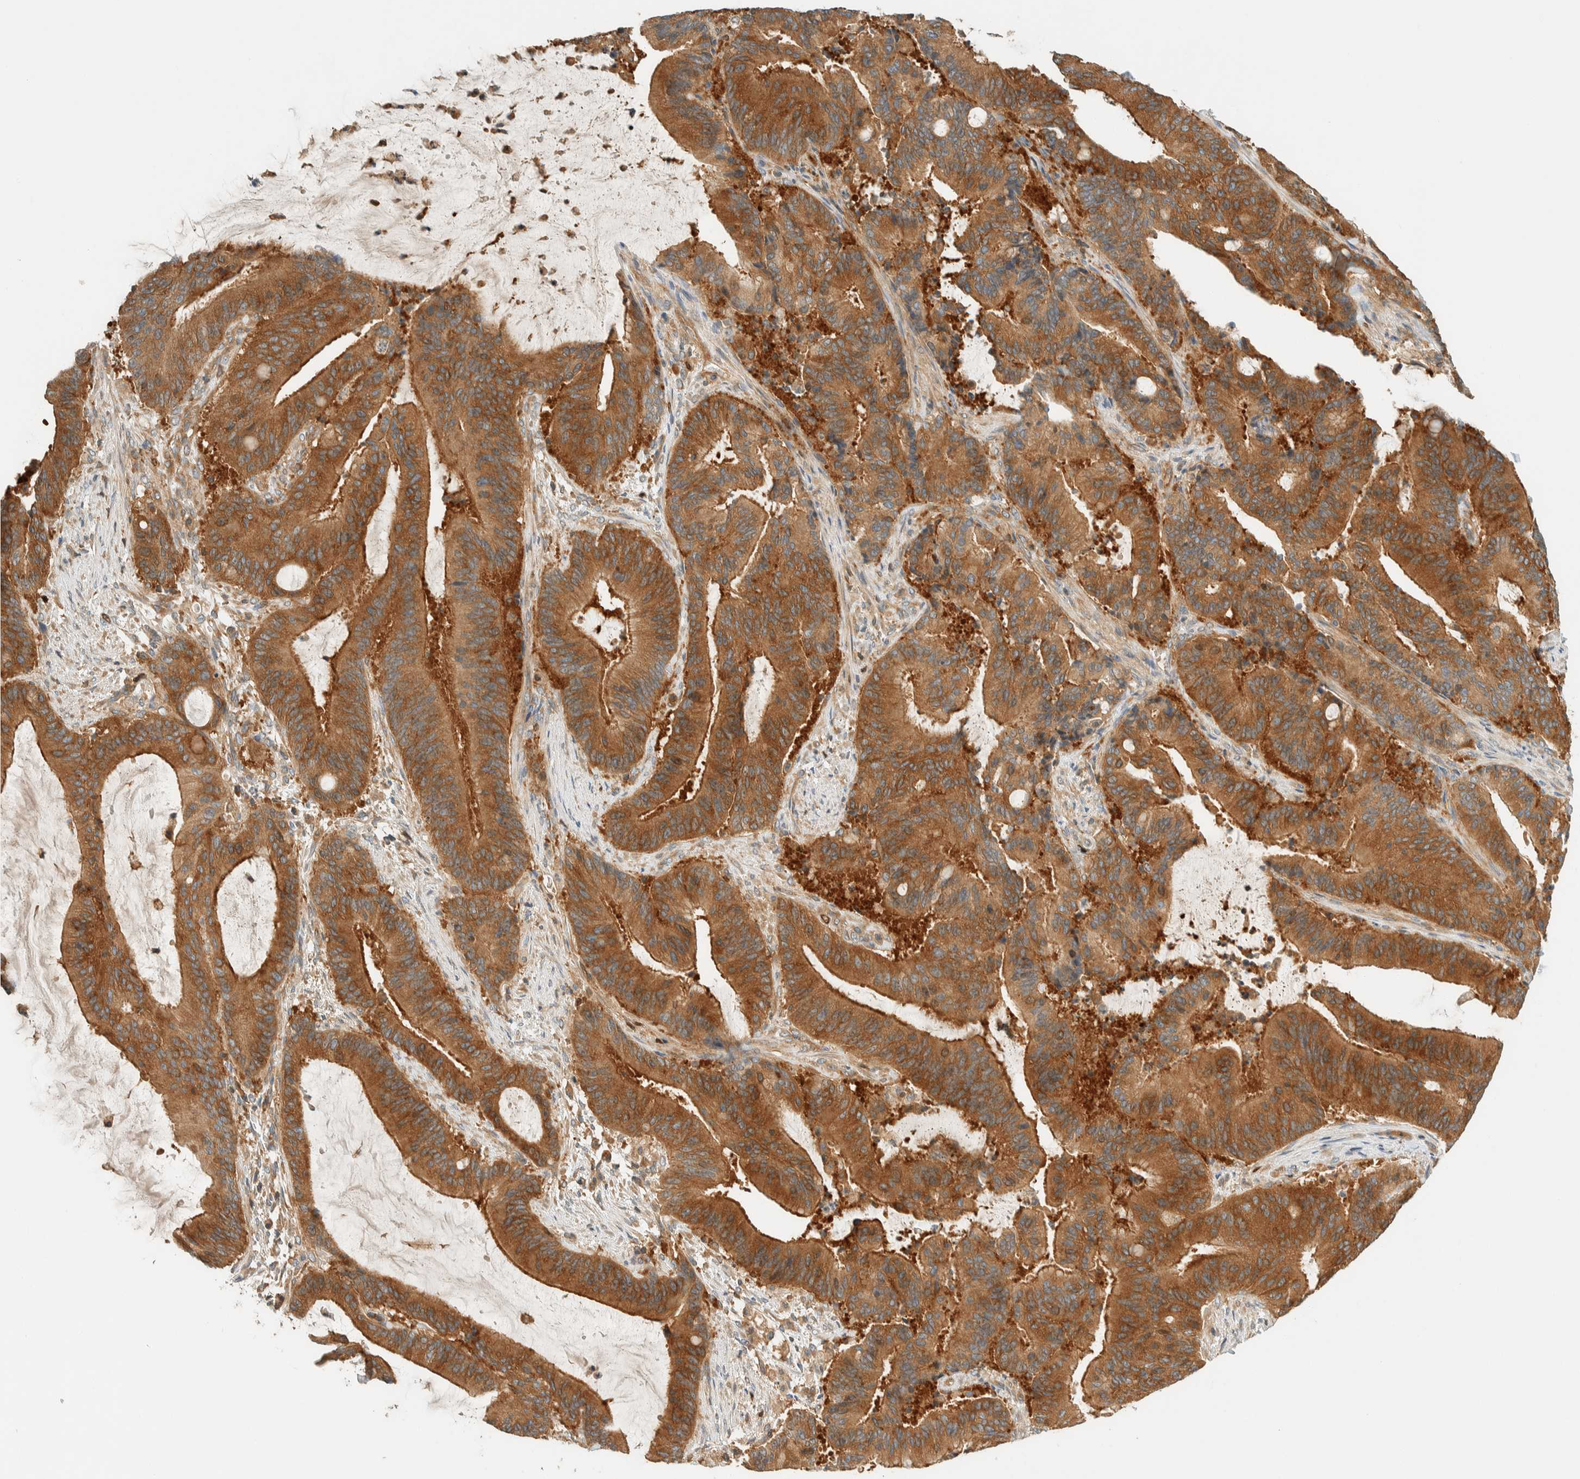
{"staining": {"intensity": "moderate", "quantity": ">75%", "location": "cytoplasmic/membranous"}, "tissue": "liver cancer", "cell_type": "Tumor cells", "image_type": "cancer", "snomed": [{"axis": "morphology", "description": "Normal tissue, NOS"}, {"axis": "morphology", "description": "Cholangiocarcinoma"}, {"axis": "topography", "description": "Liver"}, {"axis": "topography", "description": "Peripheral nerve tissue"}], "caption": "Liver cancer stained for a protein displays moderate cytoplasmic/membranous positivity in tumor cells. The protein is stained brown, and the nuclei are stained in blue (DAB (3,3'-diaminobenzidine) IHC with brightfield microscopy, high magnification).", "gene": "ARFGEF1", "patient": {"sex": "female", "age": 73}}